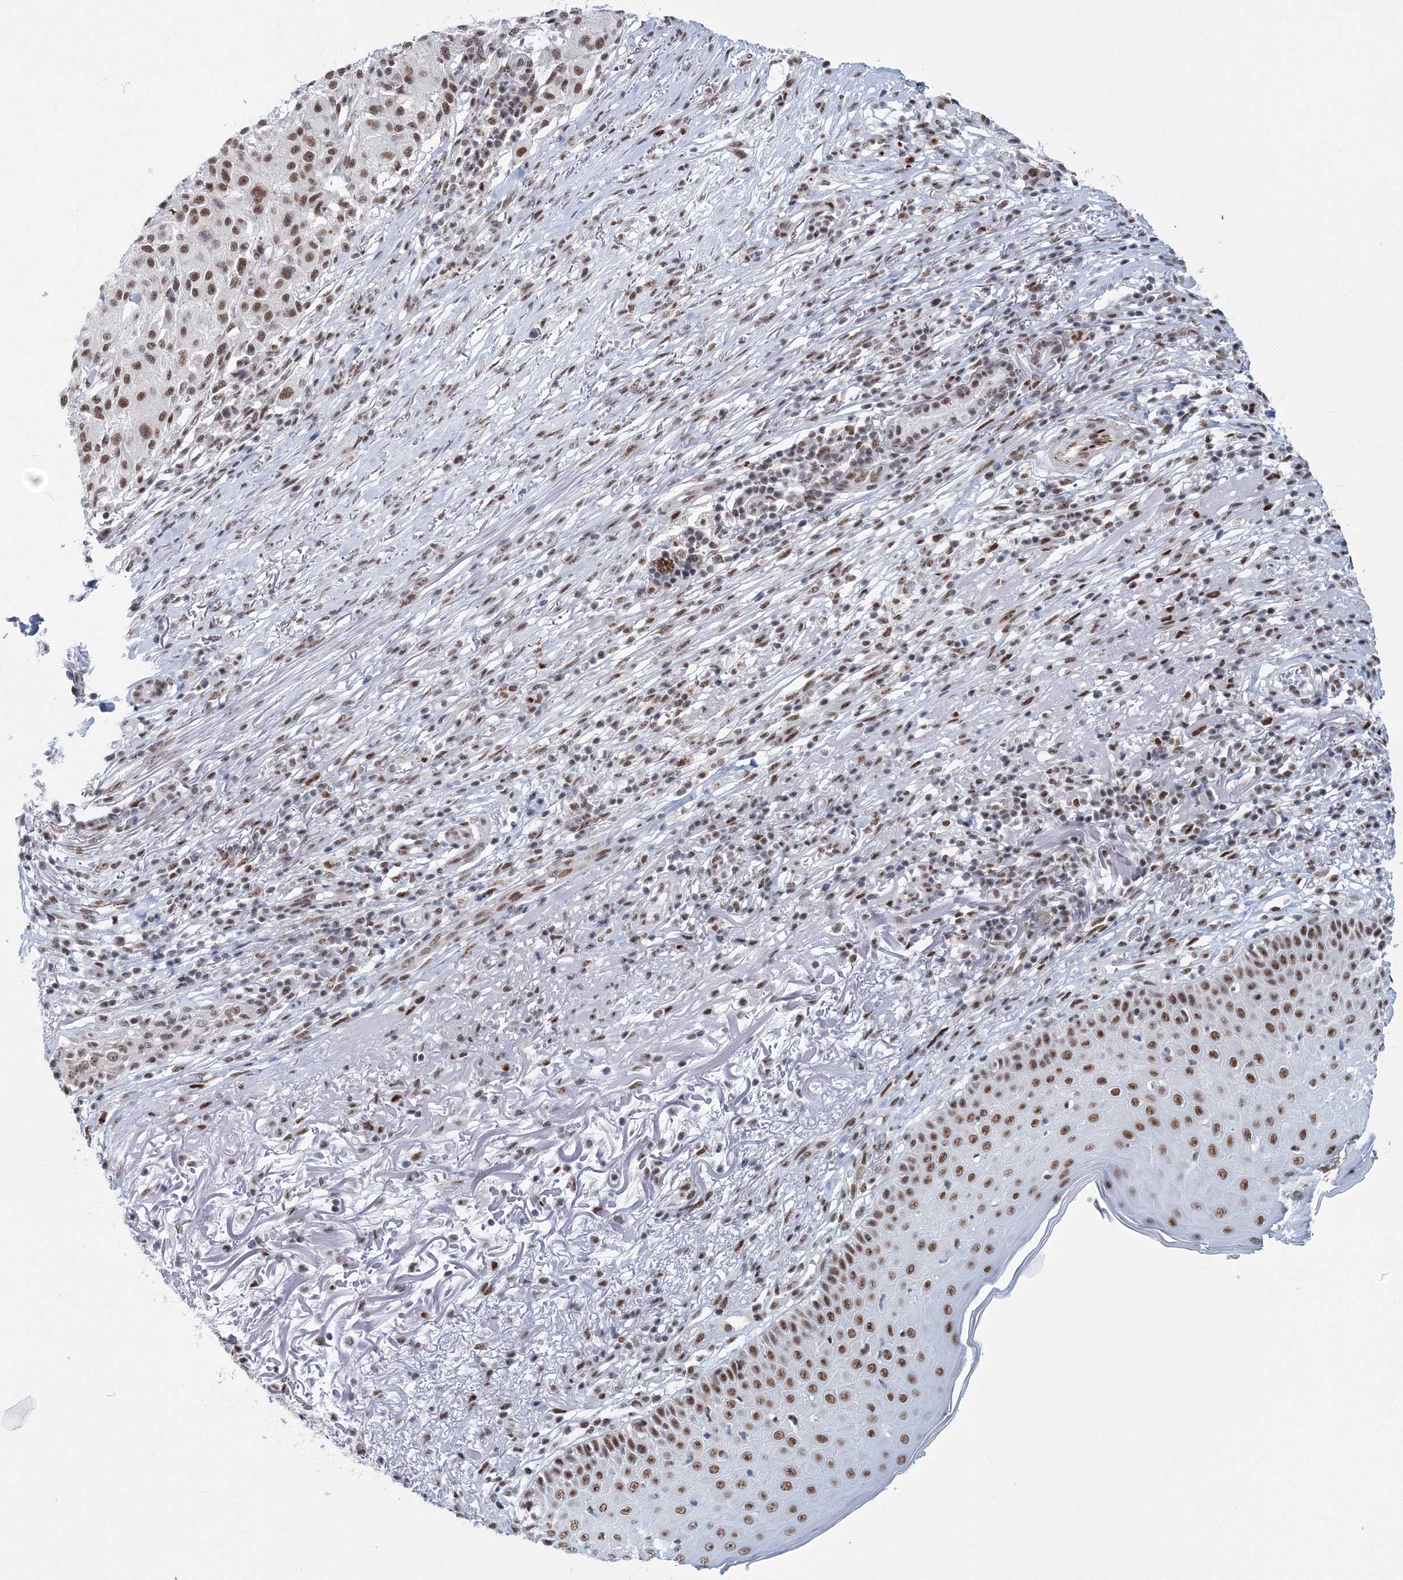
{"staining": {"intensity": "moderate", "quantity": ">75%", "location": "nuclear"}, "tissue": "melanoma", "cell_type": "Tumor cells", "image_type": "cancer", "snomed": [{"axis": "morphology", "description": "Necrosis, NOS"}, {"axis": "morphology", "description": "Malignant melanoma, NOS"}, {"axis": "topography", "description": "Skin"}], "caption": "DAB immunohistochemical staining of malignant melanoma shows moderate nuclear protein positivity in about >75% of tumor cells.", "gene": "SF3B6", "patient": {"sex": "female", "age": 87}}